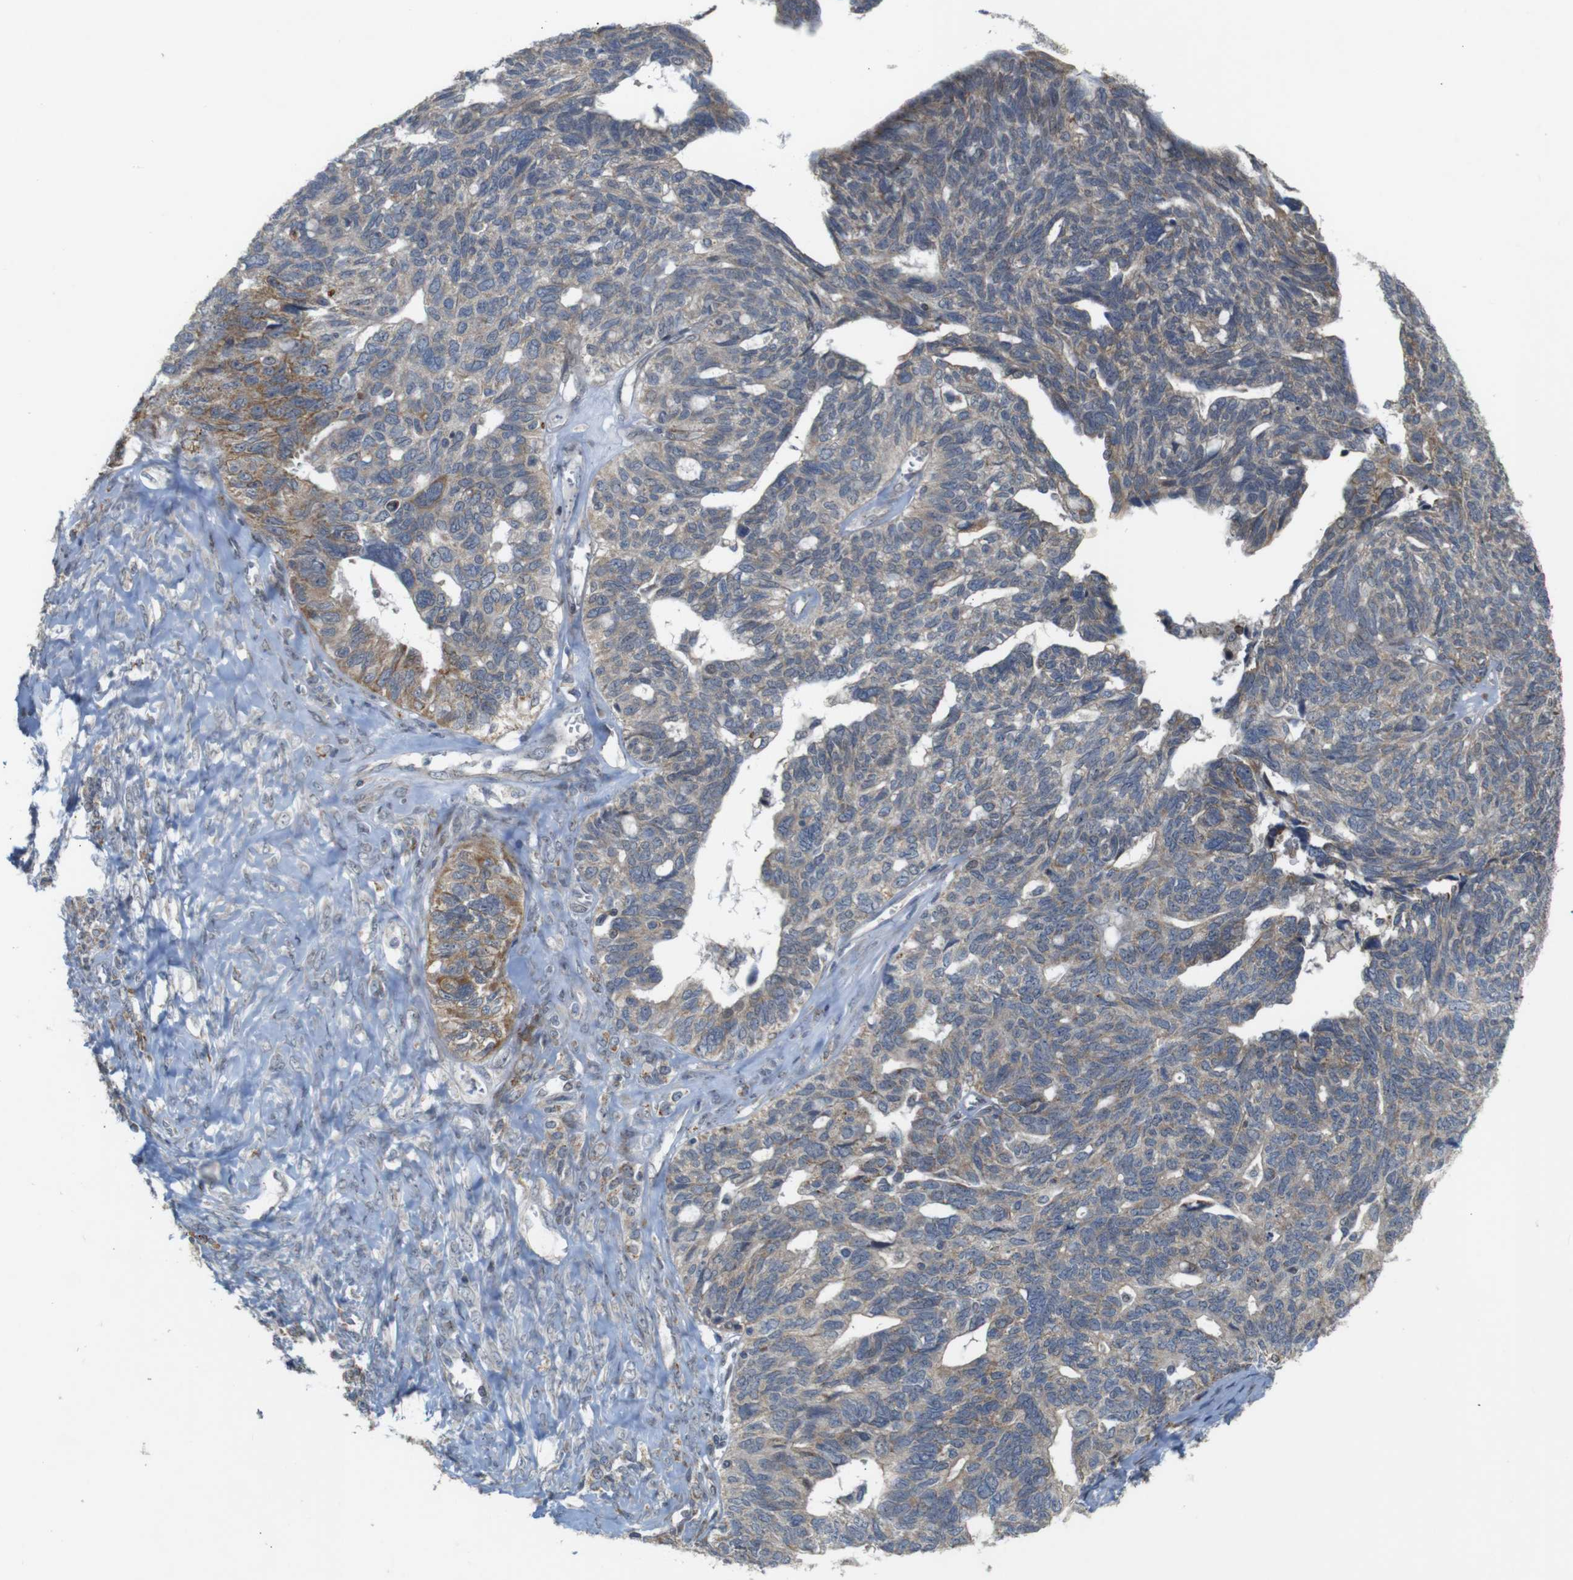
{"staining": {"intensity": "weak", "quantity": ">75%", "location": "cytoplasmic/membranous"}, "tissue": "ovarian cancer", "cell_type": "Tumor cells", "image_type": "cancer", "snomed": [{"axis": "morphology", "description": "Cystadenocarcinoma, serous, NOS"}, {"axis": "topography", "description": "Ovary"}], "caption": "DAB immunohistochemical staining of human ovarian cancer exhibits weak cytoplasmic/membranous protein expression in about >75% of tumor cells.", "gene": "ATP7B", "patient": {"sex": "female", "age": 79}}